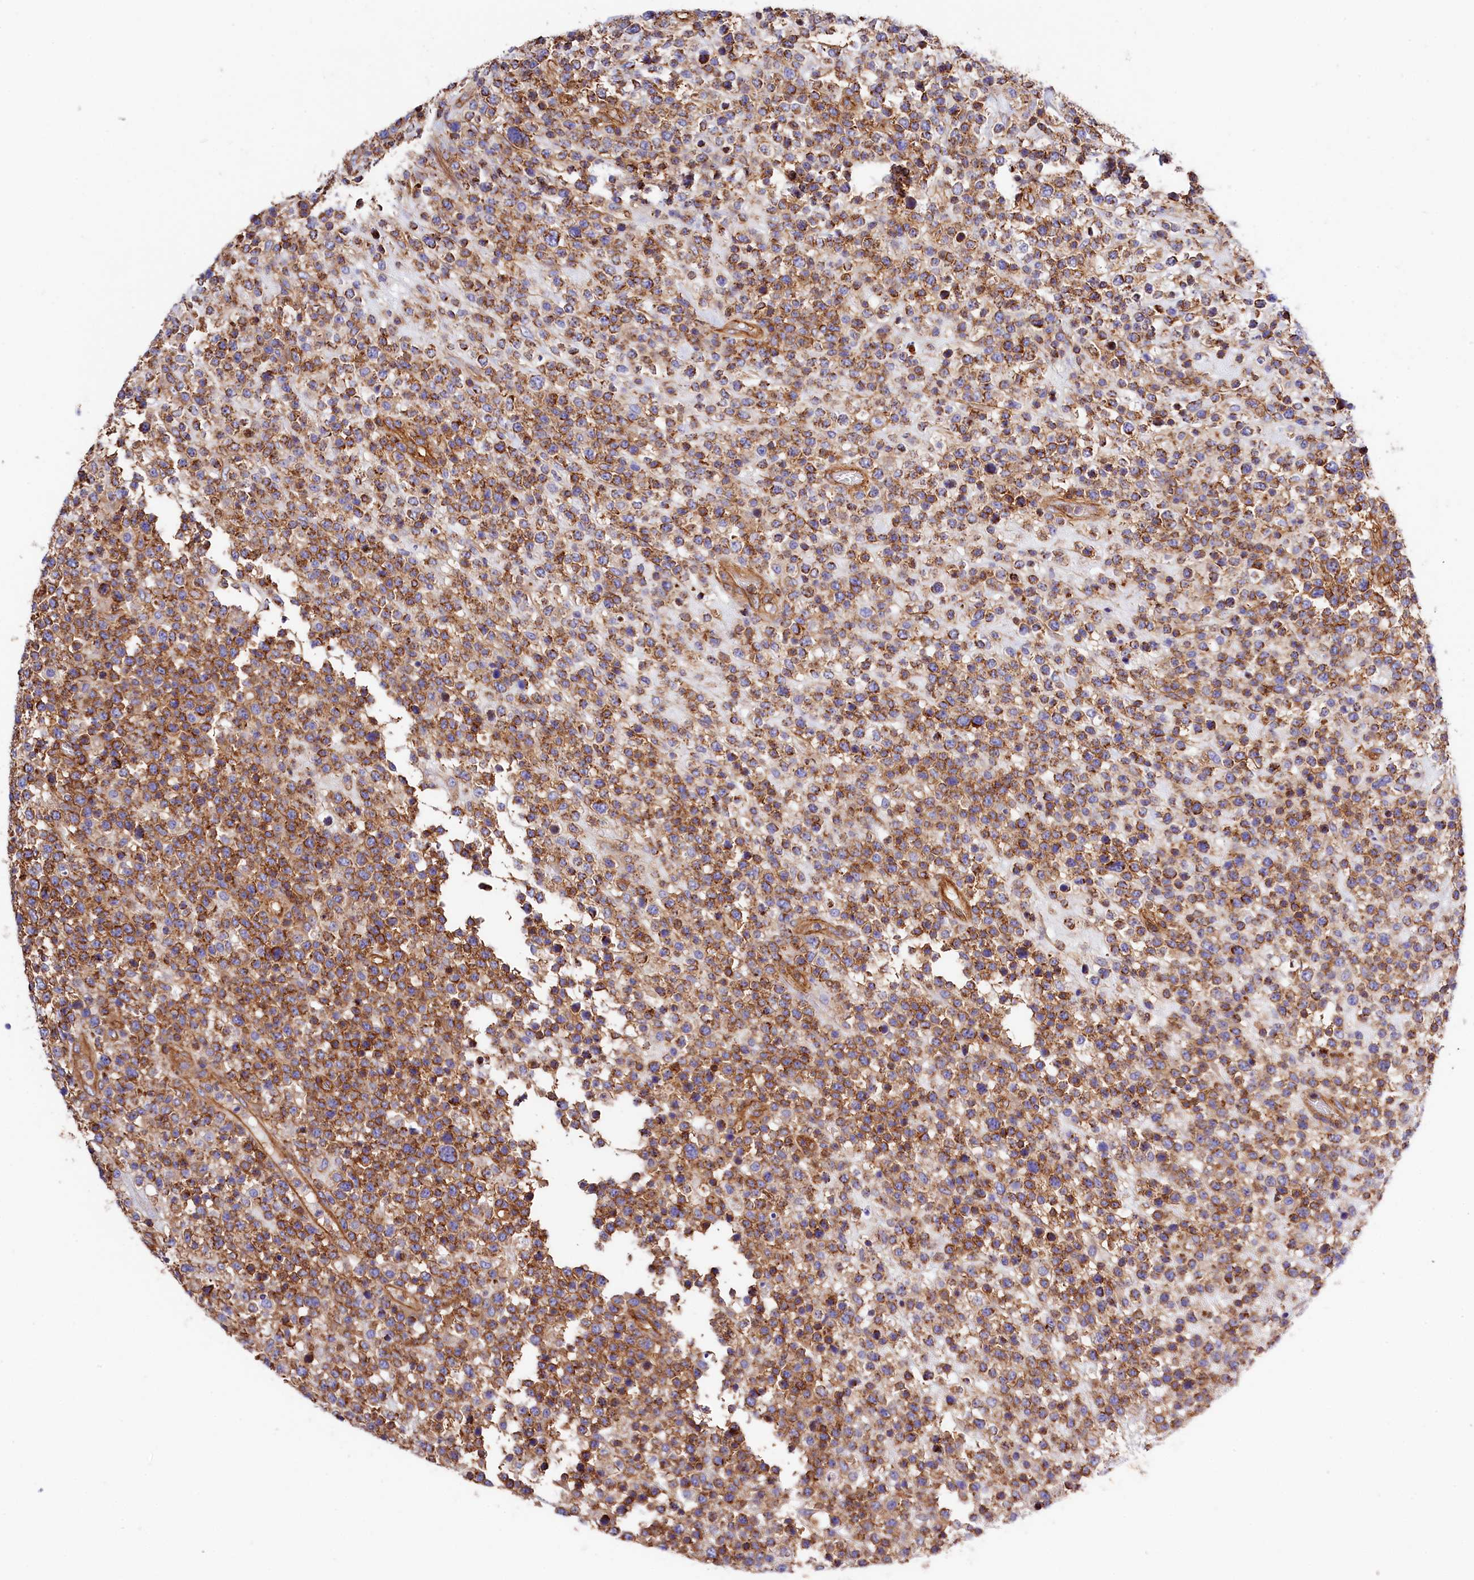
{"staining": {"intensity": "moderate", "quantity": ">75%", "location": "cytoplasmic/membranous"}, "tissue": "lymphoma", "cell_type": "Tumor cells", "image_type": "cancer", "snomed": [{"axis": "morphology", "description": "Malignant lymphoma, non-Hodgkin's type, High grade"}, {"axis": "topography", "description": "Colon"}], "caption": "Moderate cytoplasmic/membranous staining is appreciated in approximately >75% of tumor cells in lymphoma.", "gene": "ATP2B4", "patient": {"sex": "female", "age": 53}}